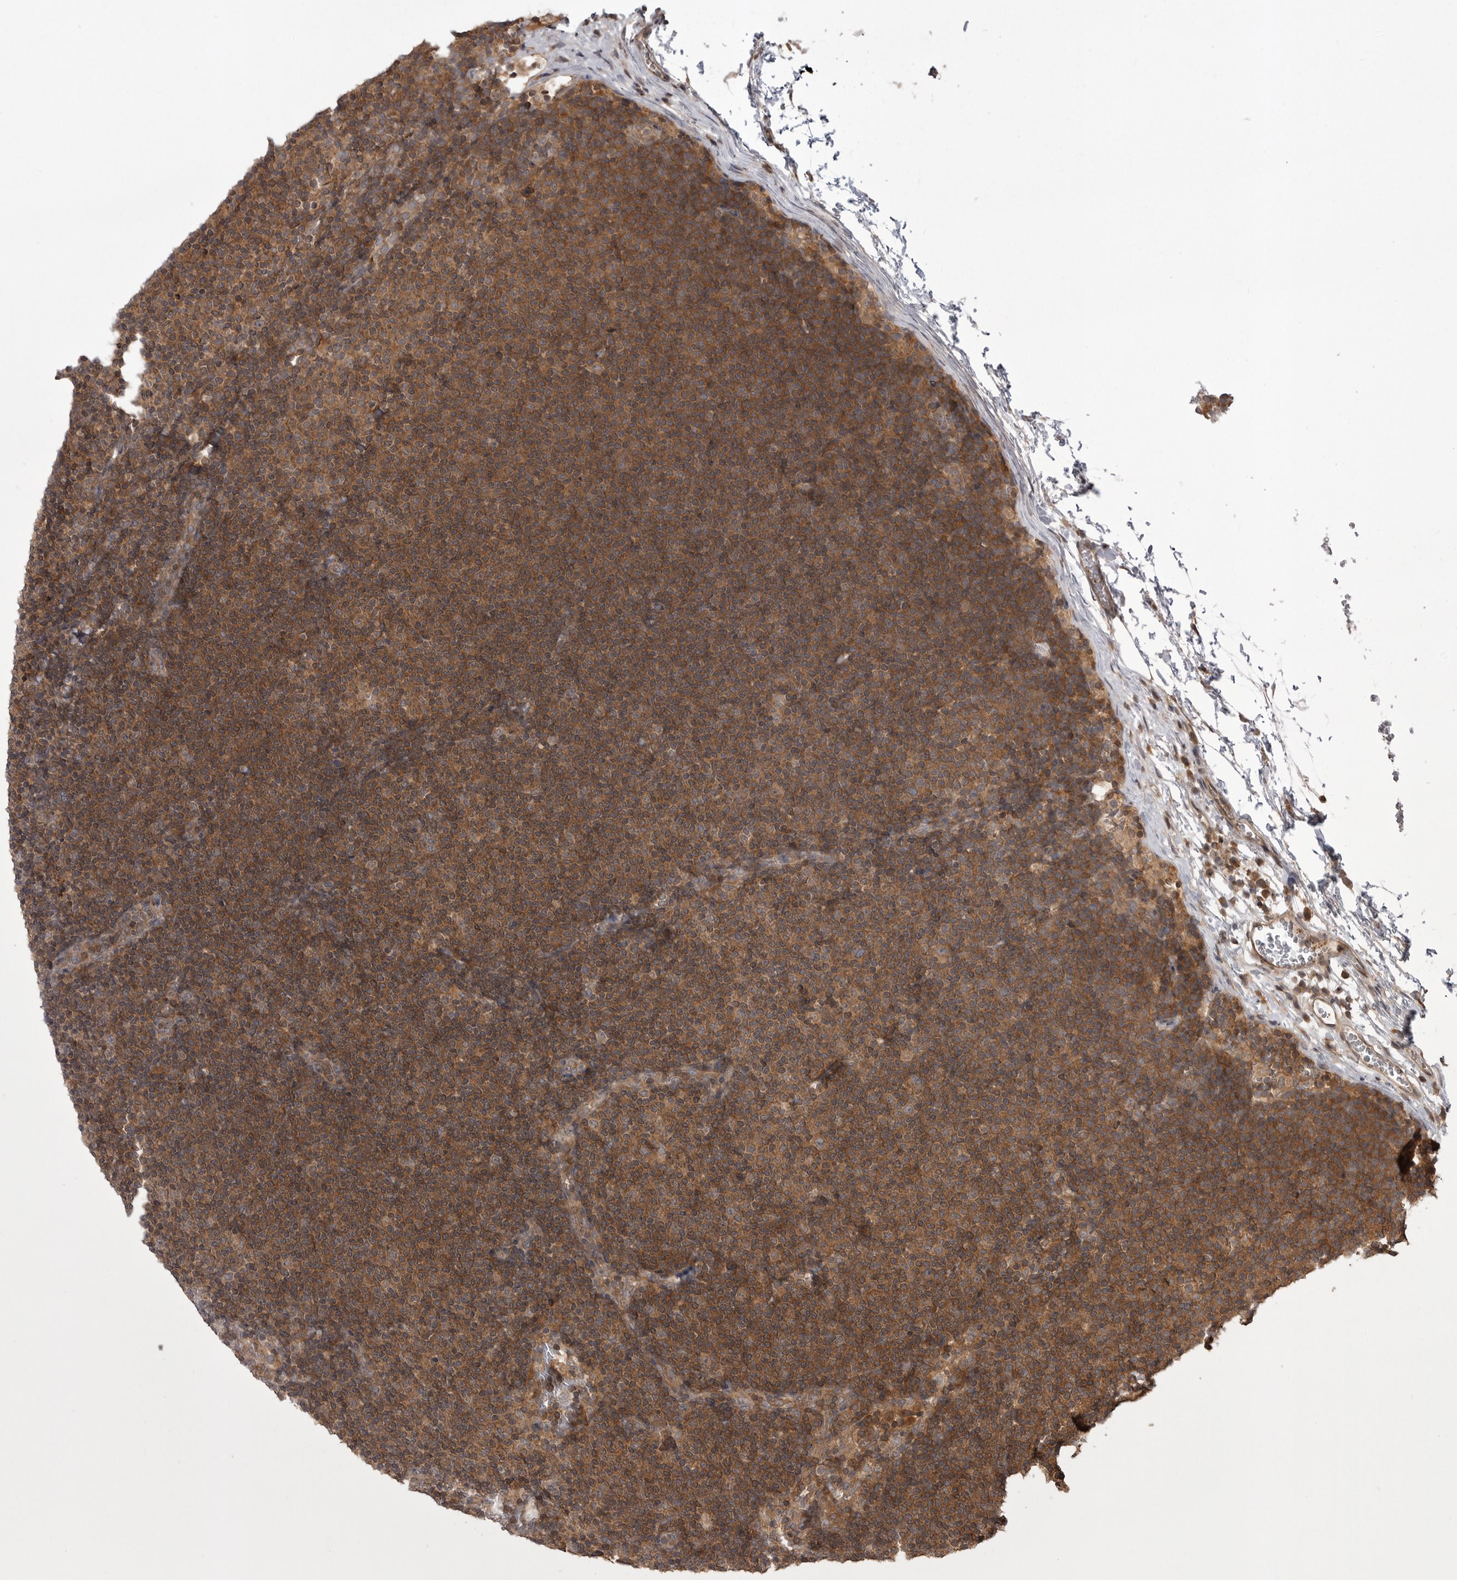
{"staining": {"intensity": "moderate", "quantity": ">75%", "location": "cytoplasmic/membranous"}, "tissue": "lymphoma", "cell_type": "Tumor cells", "image_type": "cancer", "snomed": [{"axis": "morphology", "description": "Malignant lymphoma, non-Hodgkin's type, Low grade"}, {"axis": "topography", "description": "Lymph node"}], "caption": "Immunohistochemistry micrograph of low-grade malignant lymphoma, non-Hodgkin's type stained for a protein (brown), which shows medium levels of moderate cytoplasmic/membranous staining in approximately >75% of tumor cells.", "gene": "STK24", "patient": {"sex": "female", "age": 53}}